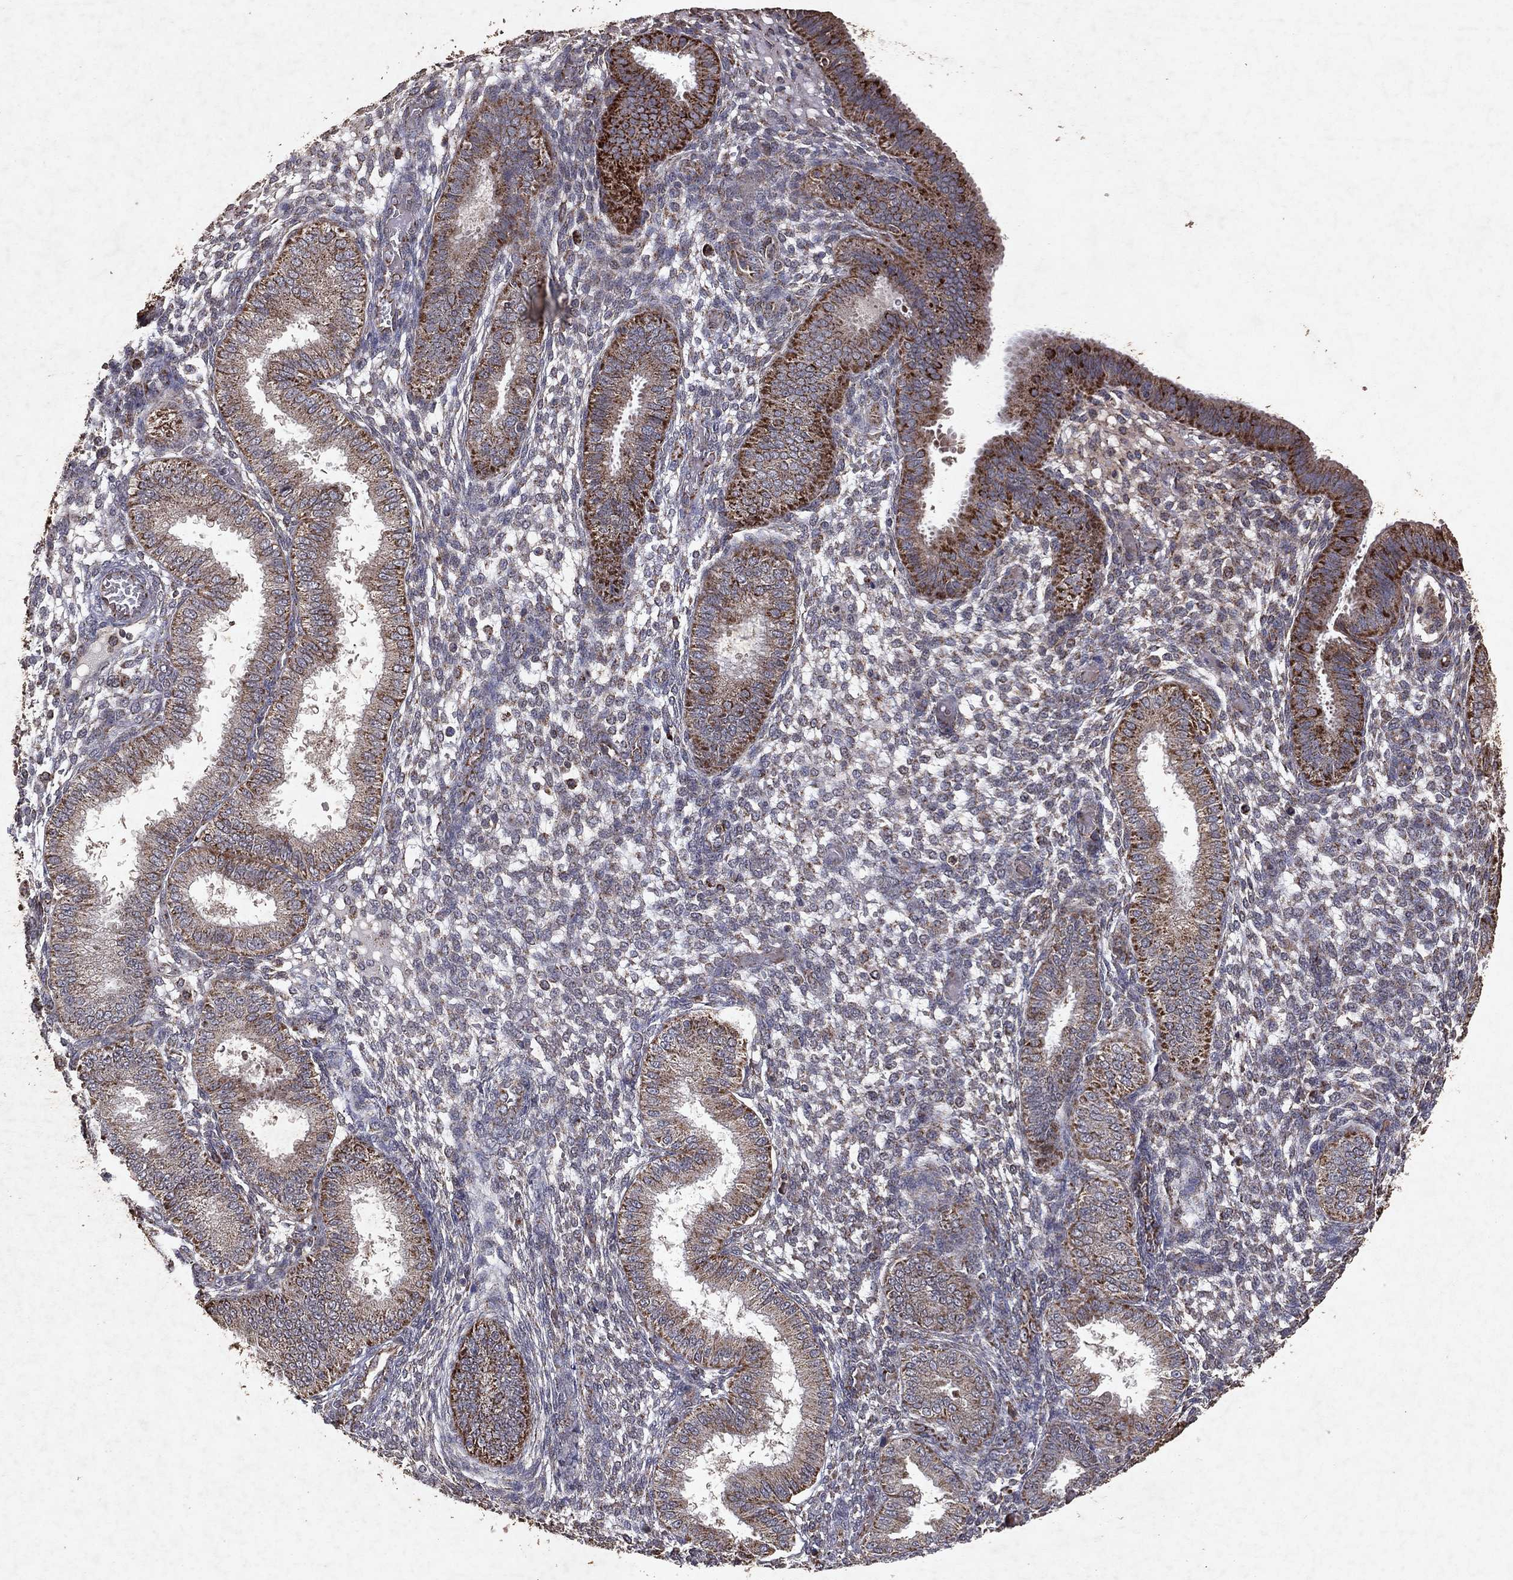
{"staining": {"intensity": "strong", "quantity": "25%-75%", "location": "cytoplasmic/membranous"}, "tissue": "endometrium", "cell_type": "Cells in endometrial stroma", "image_type": "normal", "snomed": [{"axis": "morphology", "description": "Normal tissue, NOS"}, {"axis": "topography", "description": "Endometrium"}], "caption": "Endometrium stained with a brown dye displays strong cytoplasmic/membranous positive expression in approximately 25%-75% of cells in endometrial stroma.", "gene": "PYROXD2", "patient": {"sex": "female", "age": 43}}